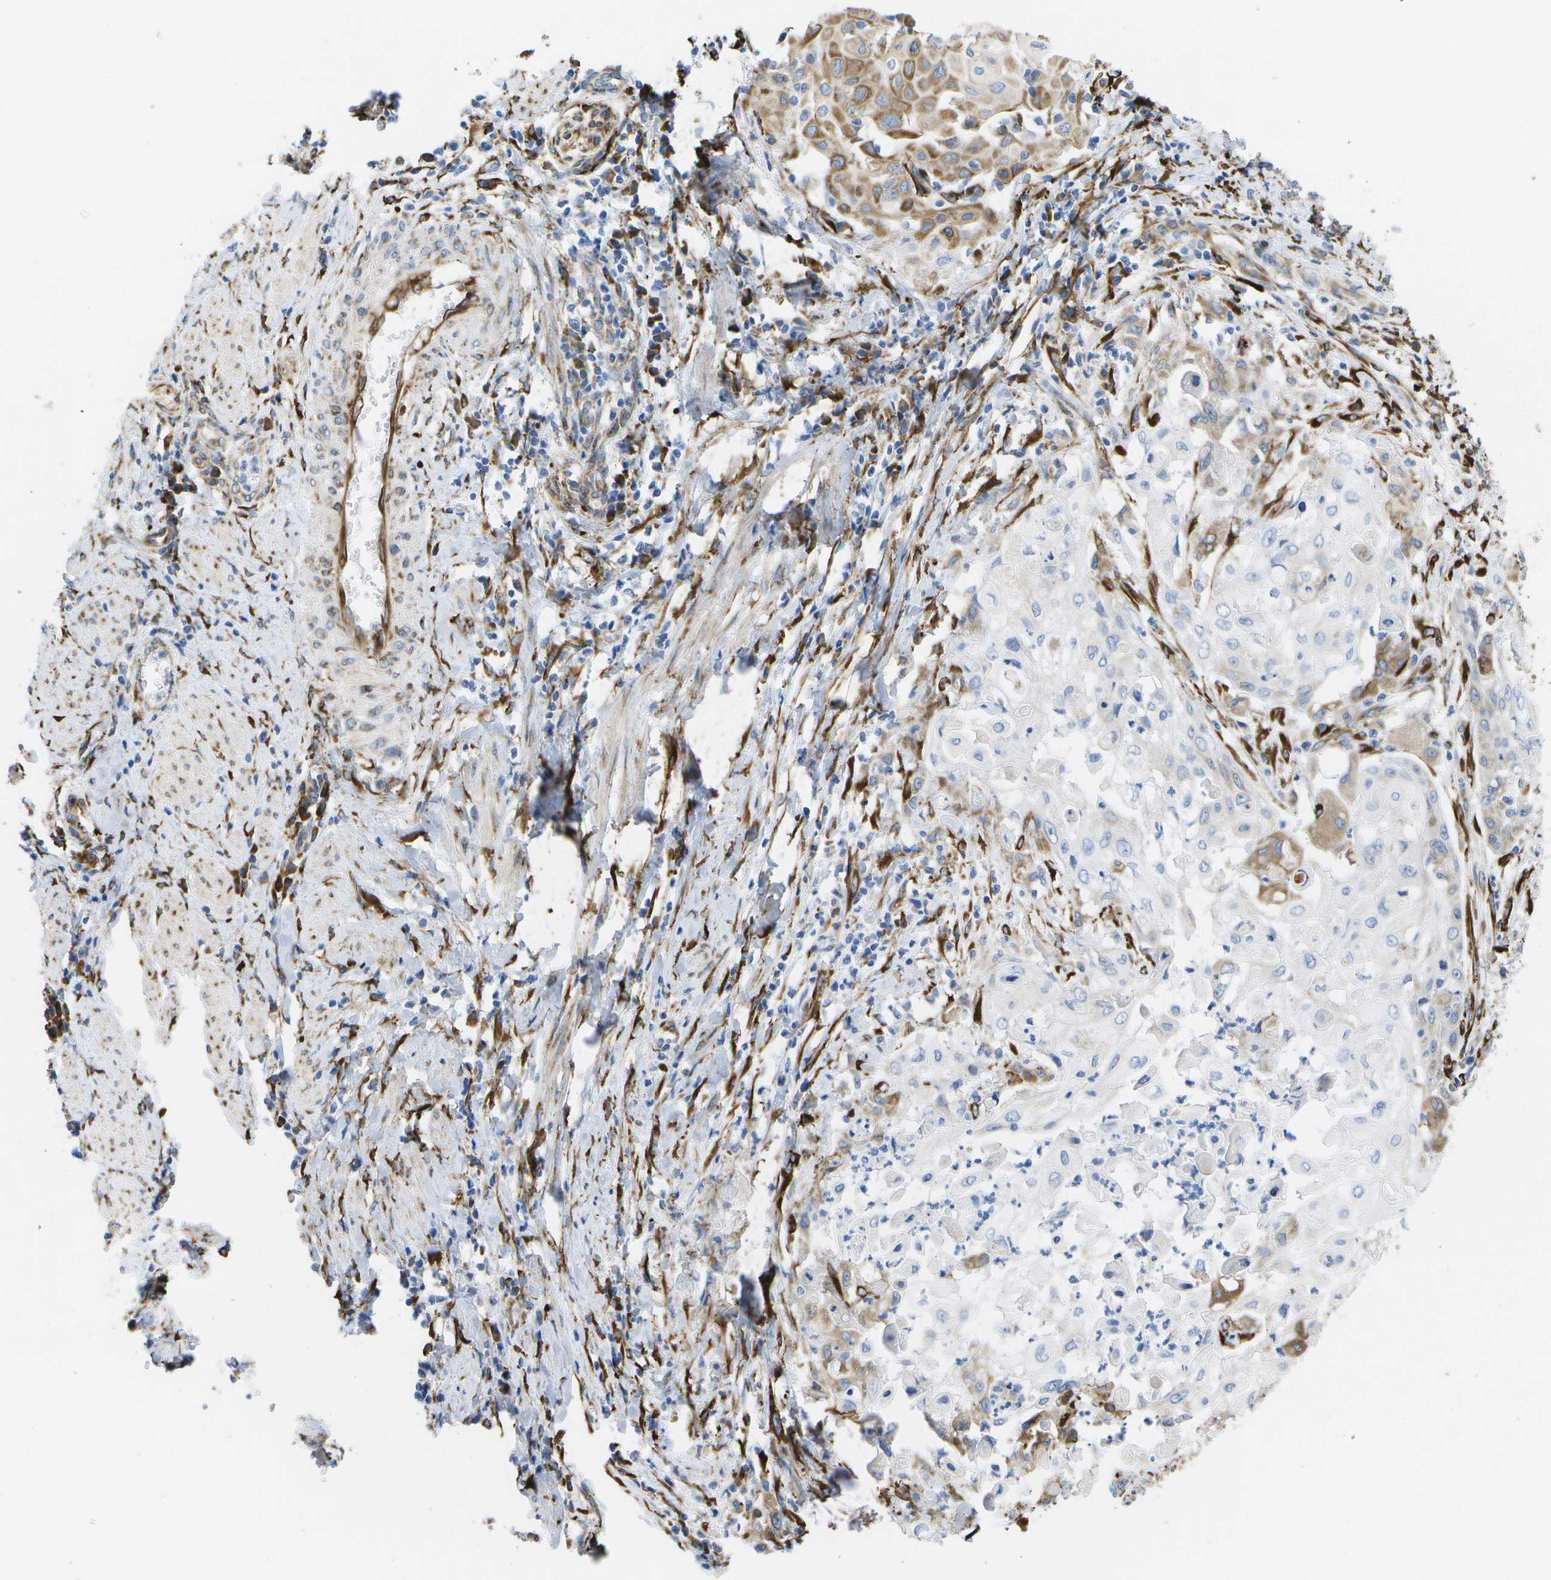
{"staining": {"intensity": "moderate", "quantity": "<25%", "location": "cytoplasmic/membranous"}, "tissue": "cervical cancer", "cell_type": "Tumor cells", "image_type": "cancer", "snomed": [{"axis": "morphology", "description": "Squamous cell carcinoma, NOS"}, {"axis": "topography", "description": "Cervix"}], "caption": "This image demonstrates immunohistochemistry staining of squamous cell carcinoma (cervical), with low moderate cytoplasmic/membranous positivity in about <25% of tumor cells.", "gene": "ZDHHC17", "patient": {"sex": "female", "age": 39}}